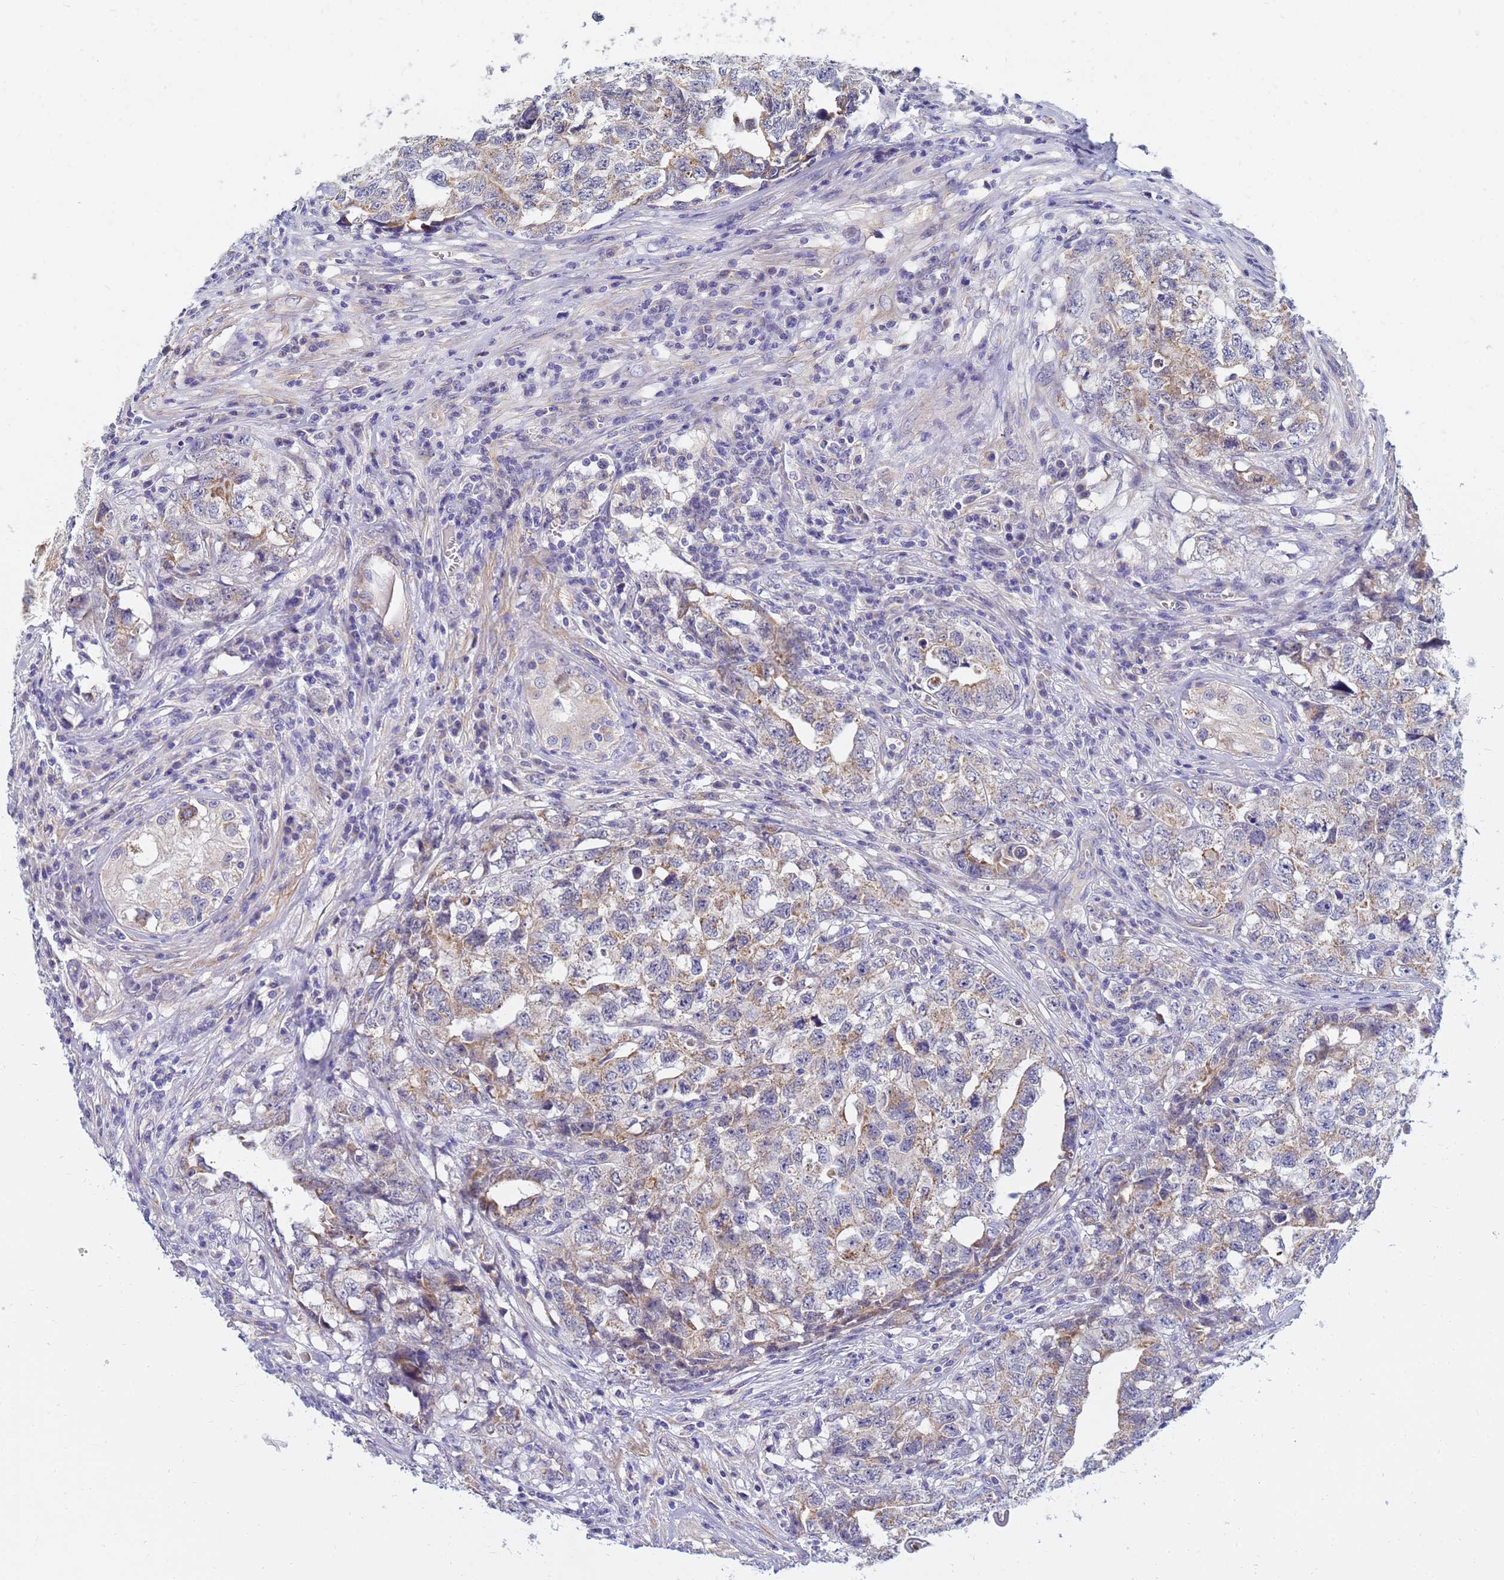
{"staining": {"intensity": "weak", "quantity": ">75%", "location": "cytoplasmic/membranous"}, "tissue": "testis cancer", "cell_type": "Tumor cells", "image_type": "cancer", "snomed": [{"axis": "morphology", "description": "Carcinoma, Embryonal, NOS"}, {"axis": "topography", "description": "Testis"}], "caption": "IHC (DAB (3,3'-diaminobenzidine)) staining of testis cancer (embryonal carcinoma) reveals weak cytoplasmic/membranous protein expression in about >75% of tumor cells.", "gene": "SDR39U1", "patient": {"sex": "male", "age": 31}}